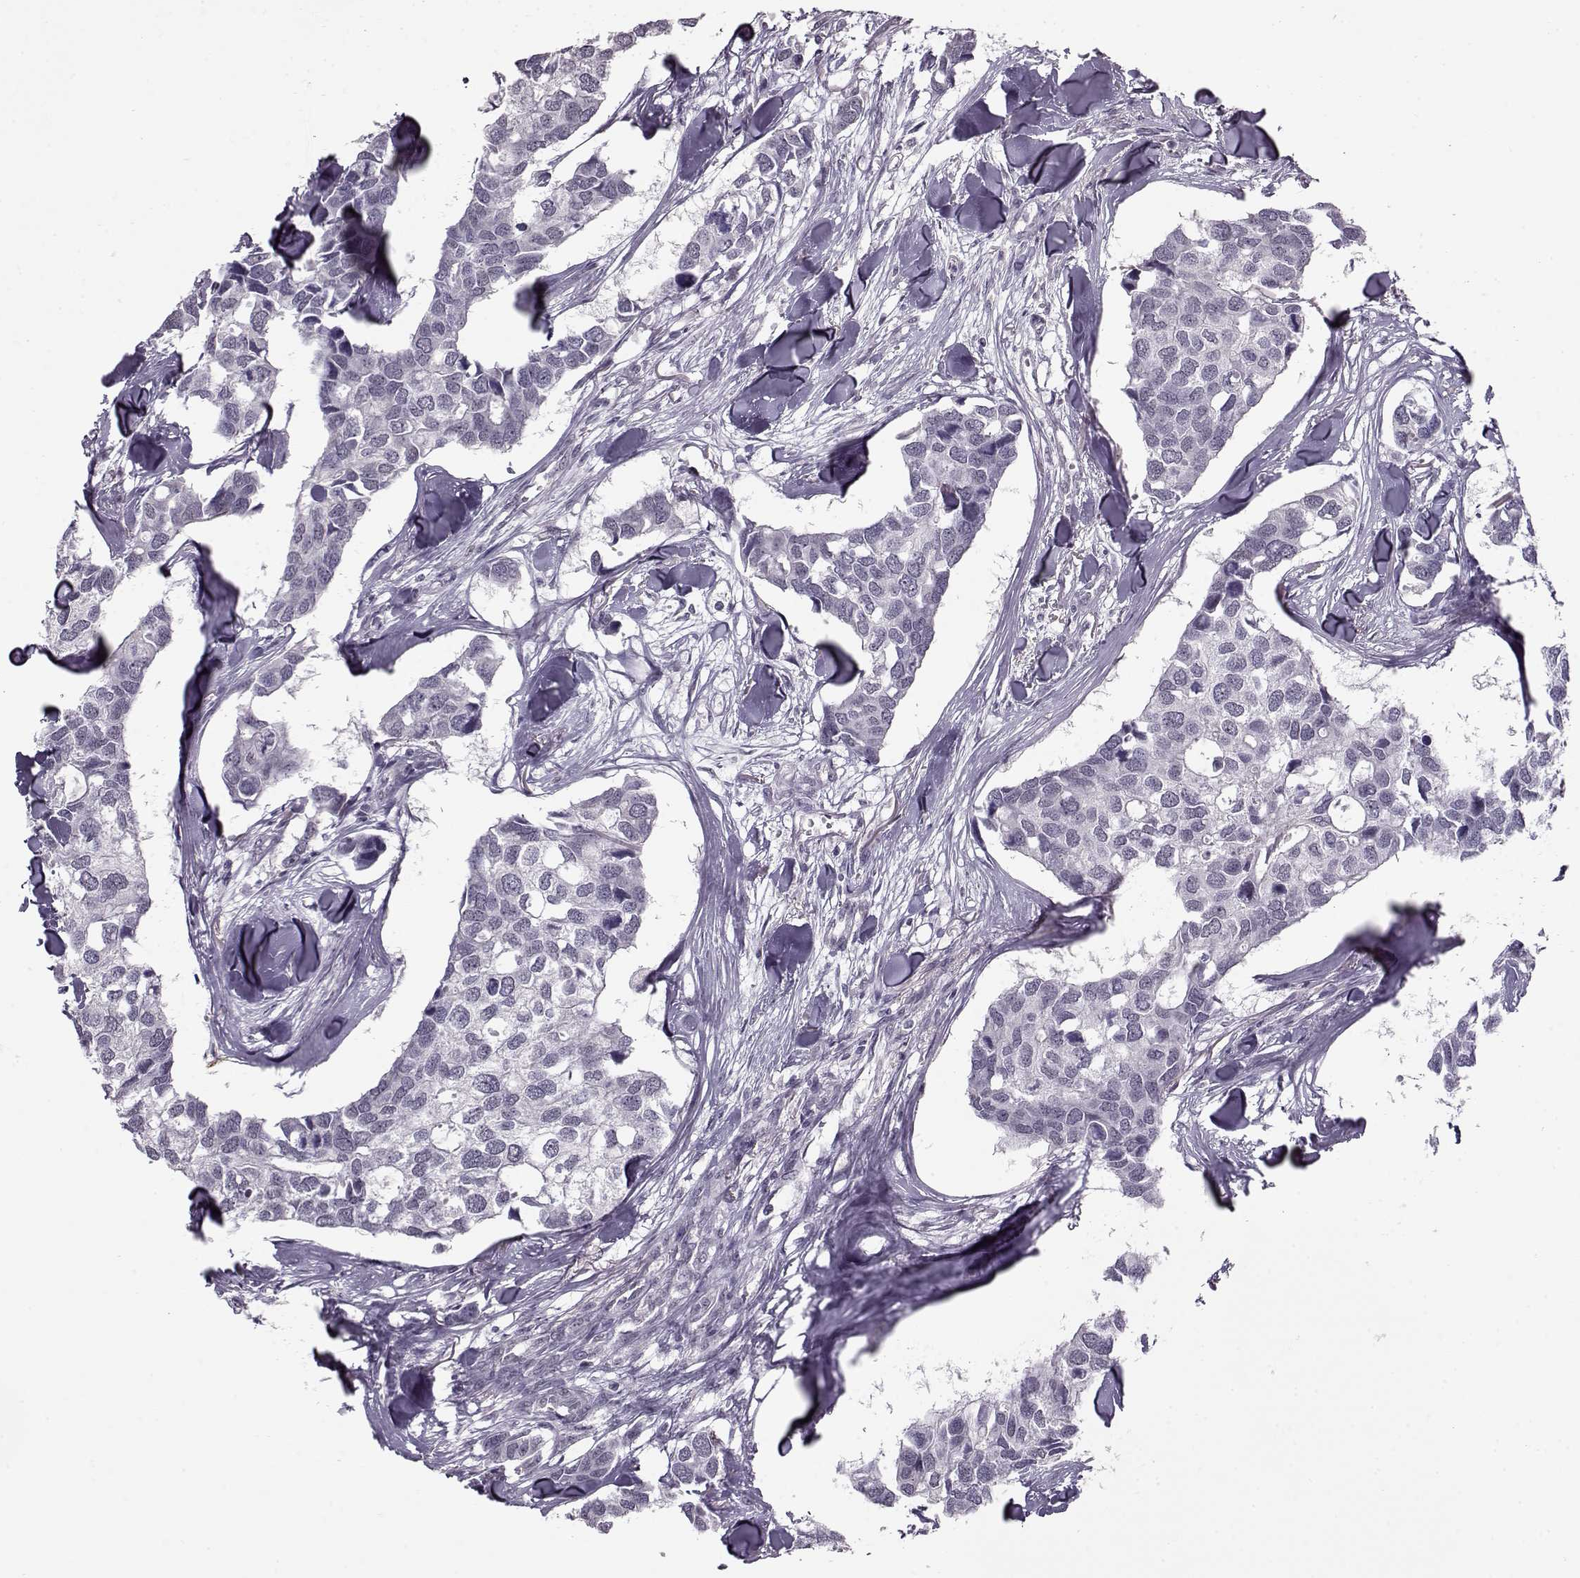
{"staining": {"intensity": "negative", "quantity": "none", "location": "none"}, "tissue": "breast cancer", "cell_type": "Tumor cells", "image_type": "cancer", "snomed": [{"axis": "morphology", "description": "Duct carcinoma"}, {"axis": "topography", "description": "Breast"}], "caption": "Tumor cells show no significant protein positivity in breast cancer.", "gene": "PCP4", "patient": {"sex": "female", "age": 83}}